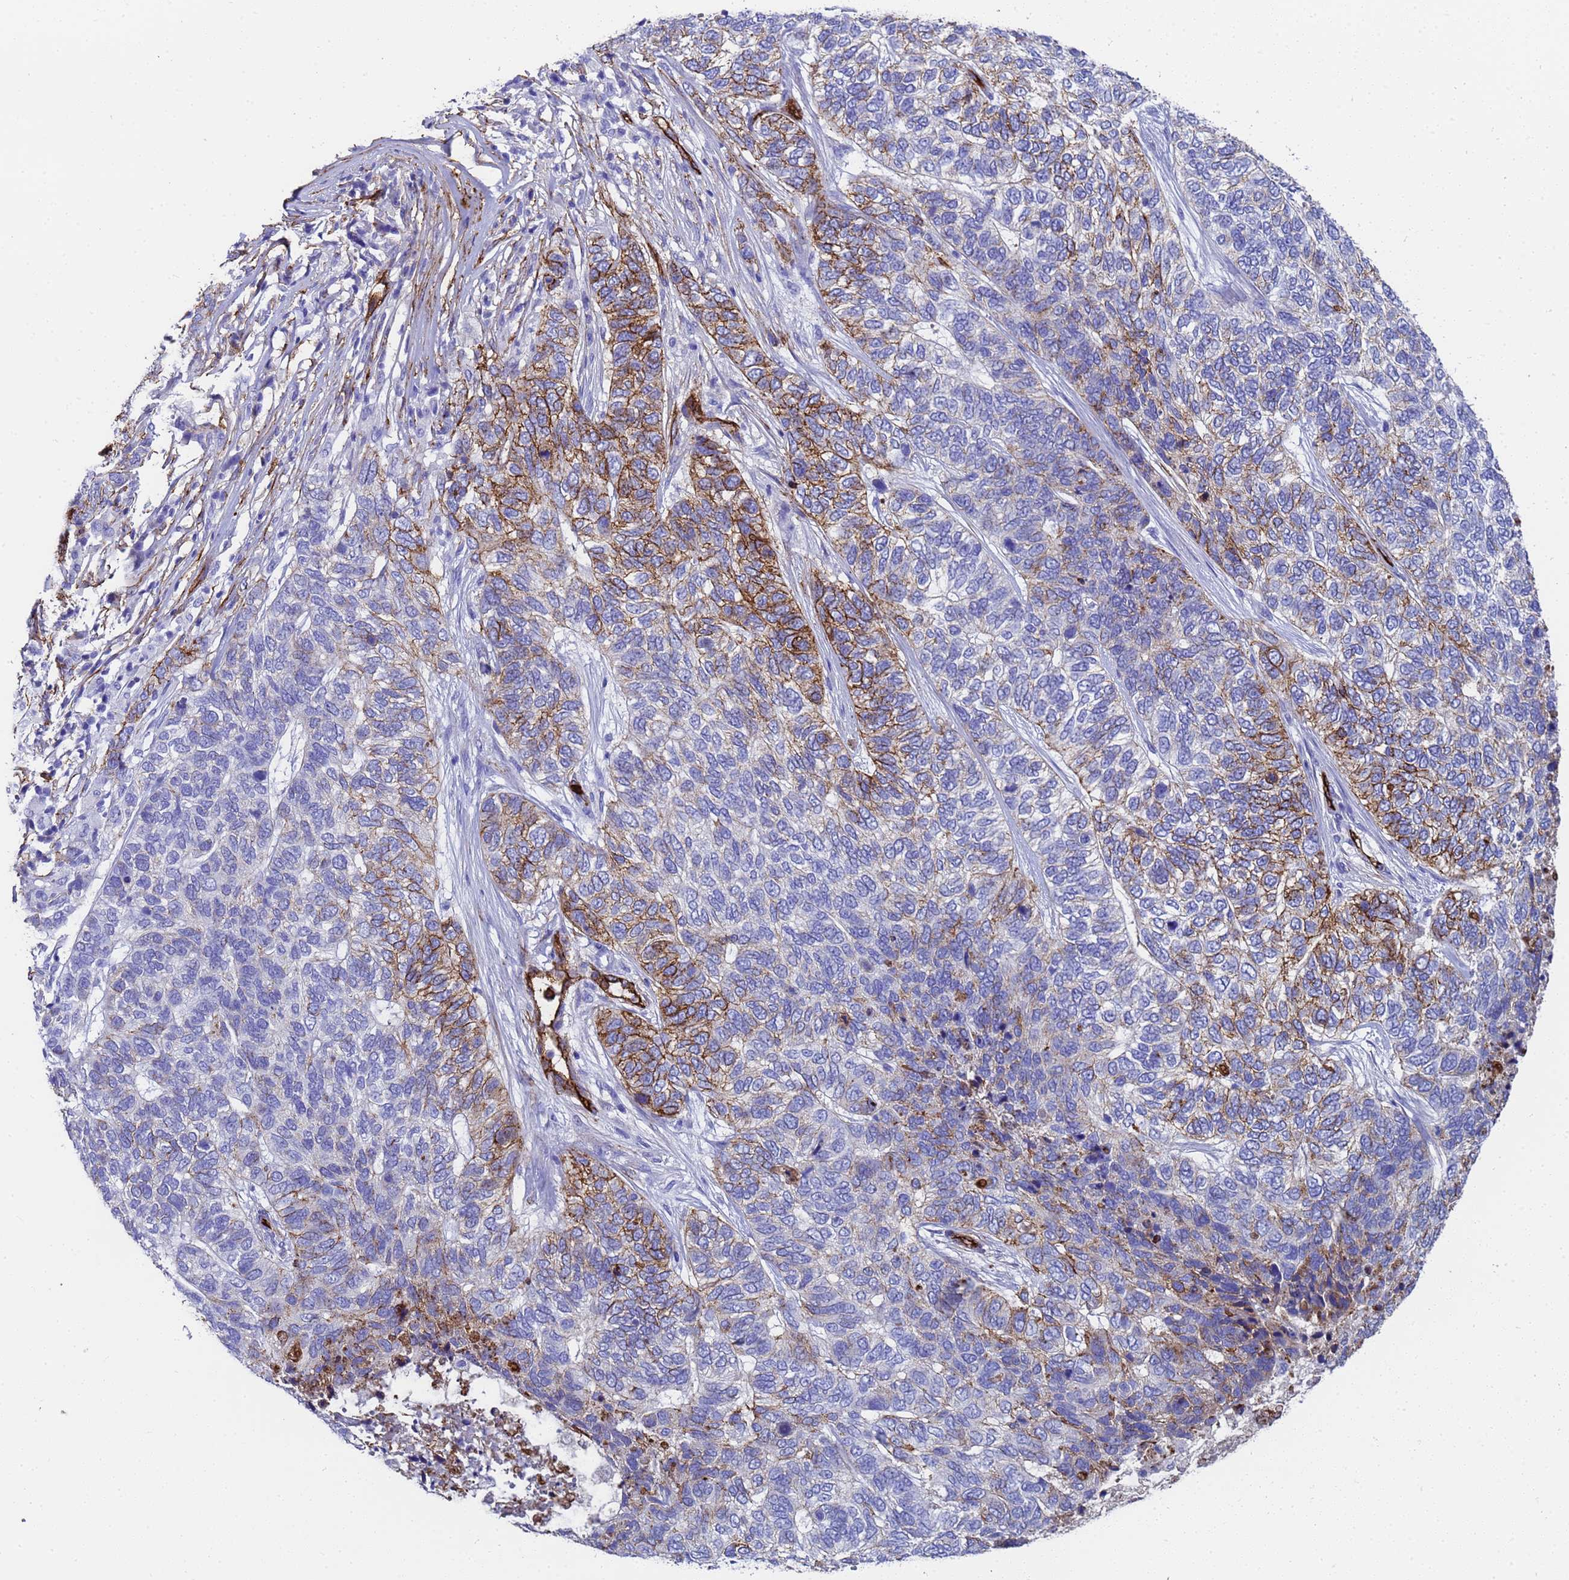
{"staining": {"intensity": "strong", "quantity": "<25%", "location": "cytoplasmic/membranous"}, "tissue": "skin cancer", "cell_type": "Tumor cells", "image_type": "cancer", "snomed": [{"axis": "morphology", "description": "Basal cell carcinoma"}, {"axis": "topography", "description": "Skin"}], "caption": "Tumor cells demonstrate medium levels of strong cytoplasmic/membranous positivity in approximately <25% of cells in skin basal cell carcinoma.", "gene": "ADIPOQ", "patient": {"sex": "female", "age": 65}}